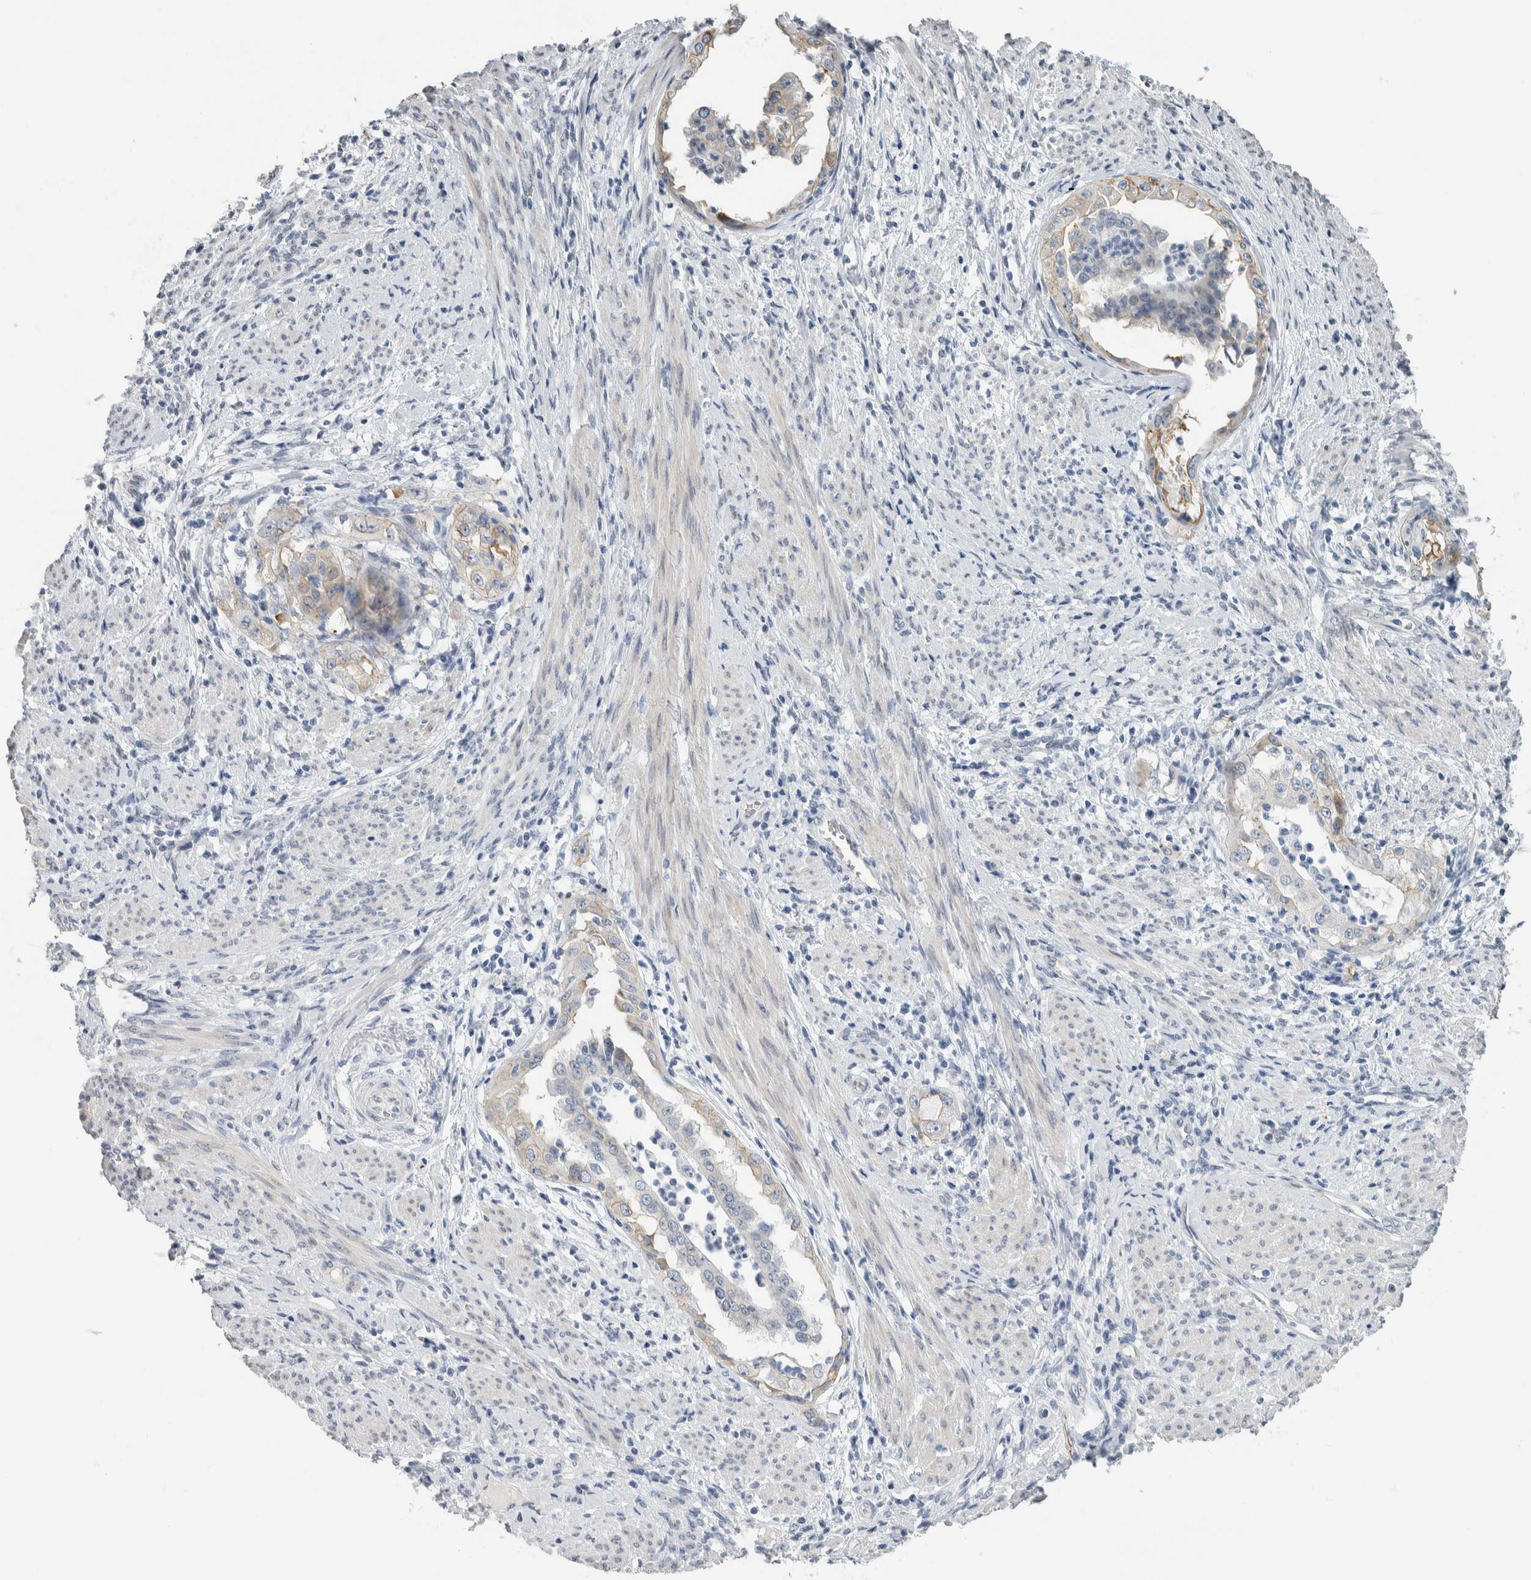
{"staining": {"intensity": "weak", "quantity": "<25%", "location": "cytoplasmic/membranous"}, "tissue": "endometrial cancer", "cell_type": "Tumor cells", "image_type": "cancer", "snomed": [{"axis": "morphology", "description": "Adenocarcinoma, NOS"}, {"axis": "topography", "description": "Endometrium"}], "caption": "IHC histopathology image of neoplastic tissue: endometrial adenocarcinoma stained with DAB exhibits no significant protein staining in tumor cells.", "gene": "NEFM", "patient": {"sex": "female", "age": 85}}